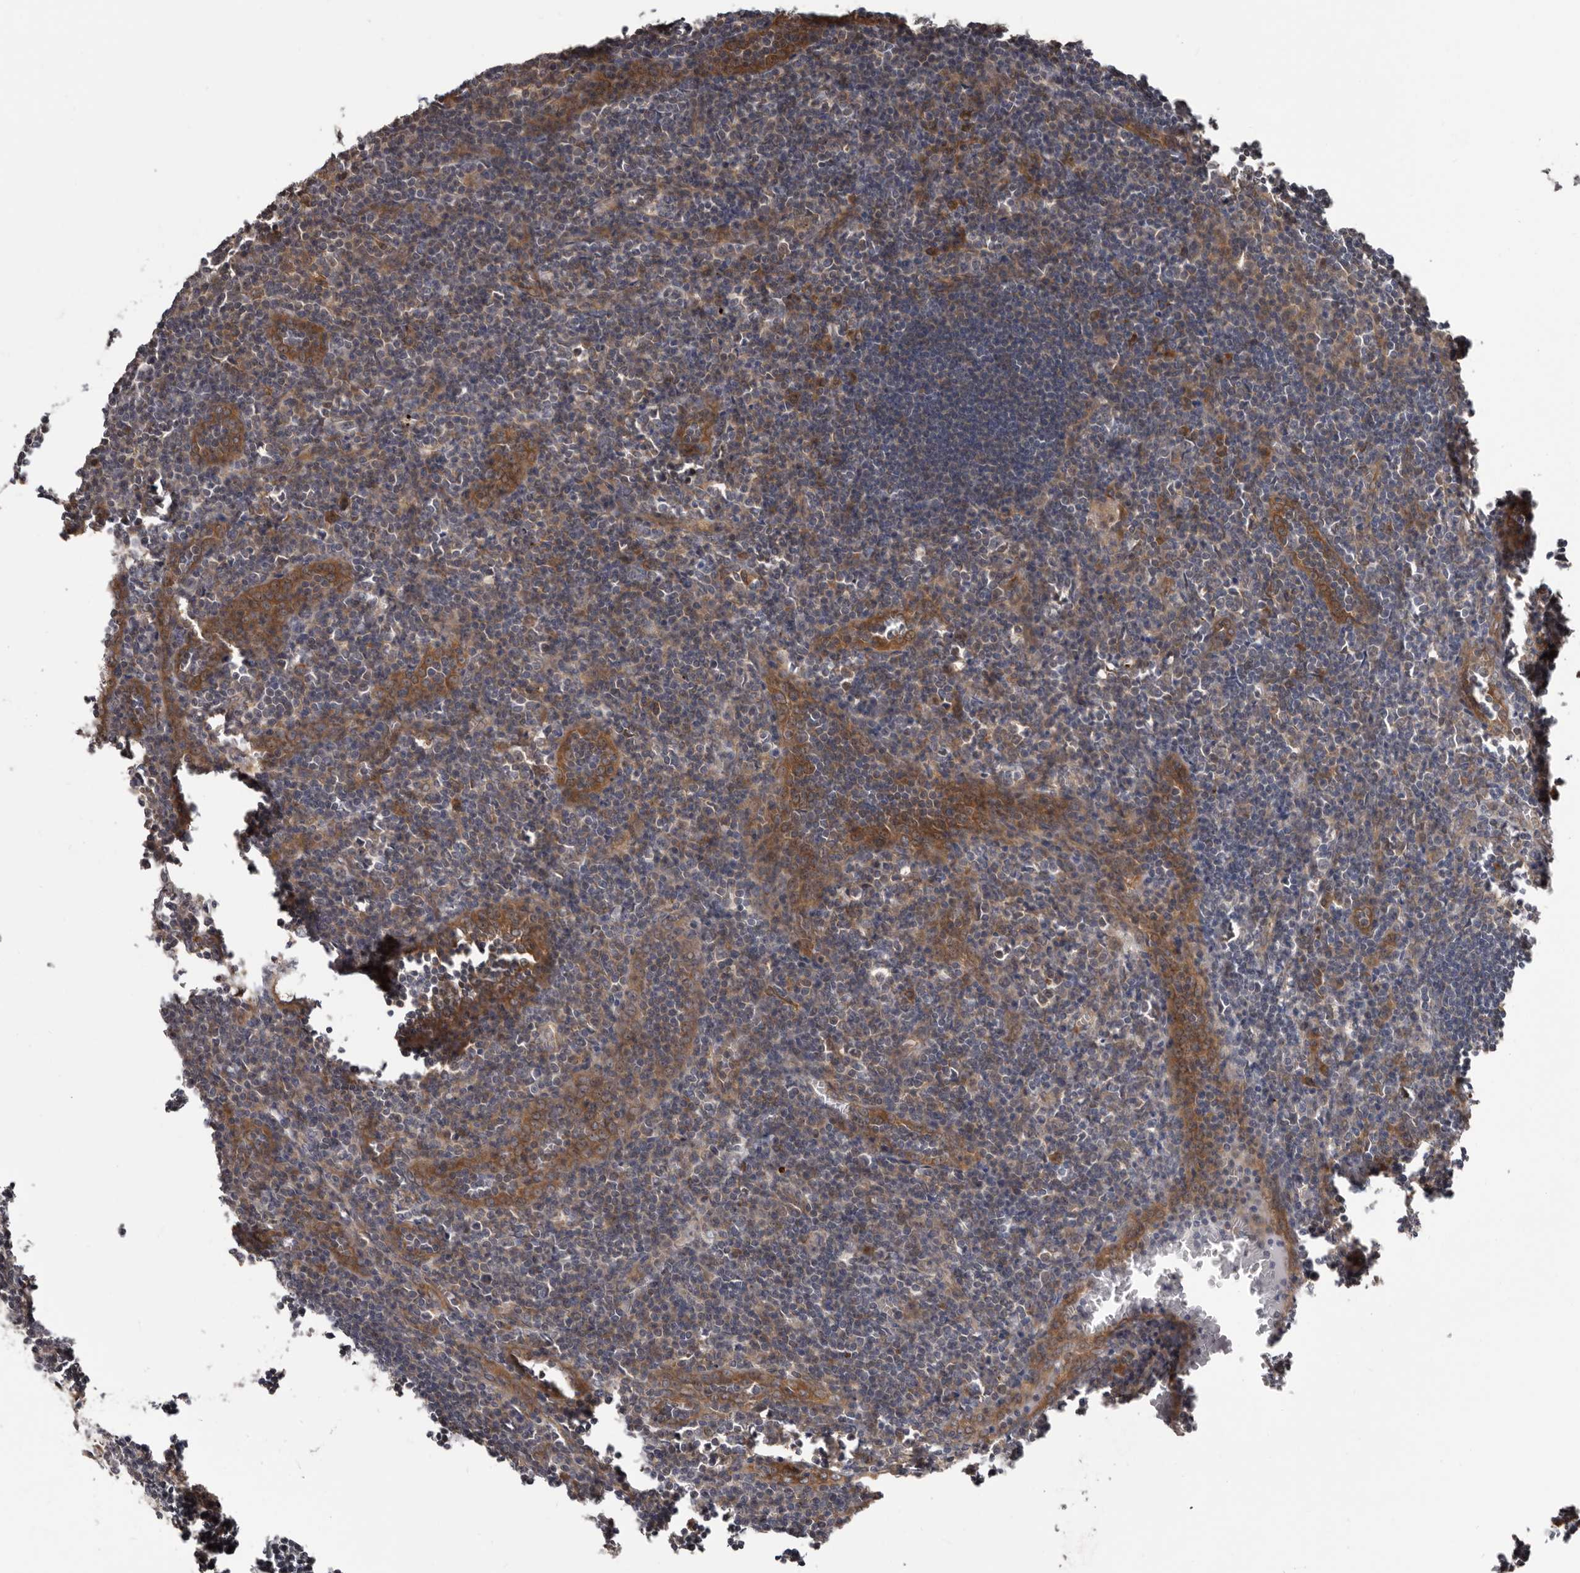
{"staining": {"intensity": "weak", "quantity": "<25%", "location": "cytoplasmic/membranous"}, "tissue": "lymph node", "cell_type": "Germinal center cells", "image_type": "normal", "snomed": [{"axis": "morphology", "description": "Normal tissue, NOS"}, {"axis": "morphology", "description": "Malignant melanoma, Metastatic site"}, {"axis": "topography", "description": "Lymph node"}], "caption": "This is an IHC image of benign human lymph node. There is no expression in germinal center cells.", "gene": "BAD", "patient": {"sex": "male", "age": 41}}